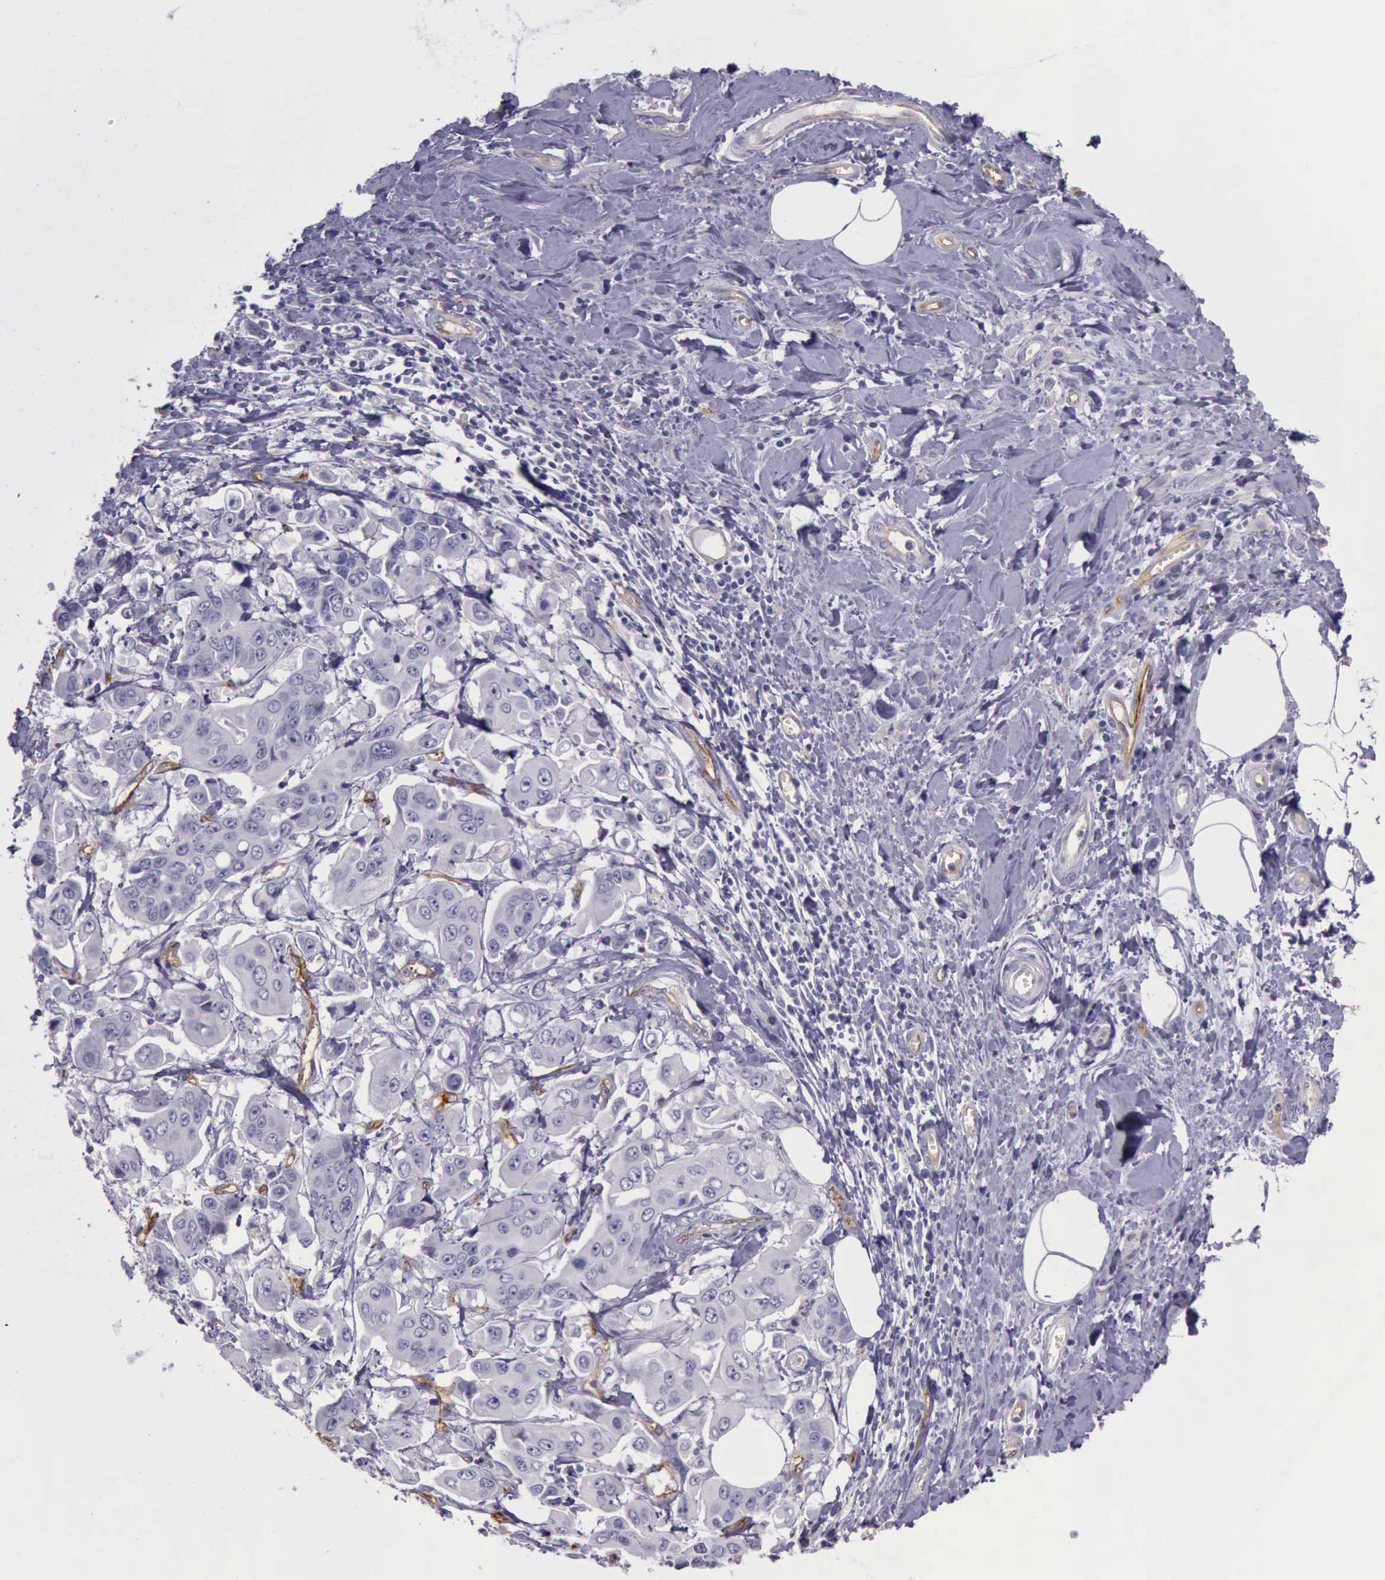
{"staining": {"intensity": "negative", "quantity": "none", "location": "none"}, "tissue": "stomach cancer", "cell_type": "Tumor cells", "image_type": "cancer", "snomed": [{"axis": "morphology", "description": "Adenocarcinoma, NOS"}, {"axis": "topography", "description": "Stomach, upper"}], "caption": "There is no significant expression in tumor cells of adenocarcinoma (stomach).", "gene": "TCEANC", "patient": {"sex": "male", "age": 80}}